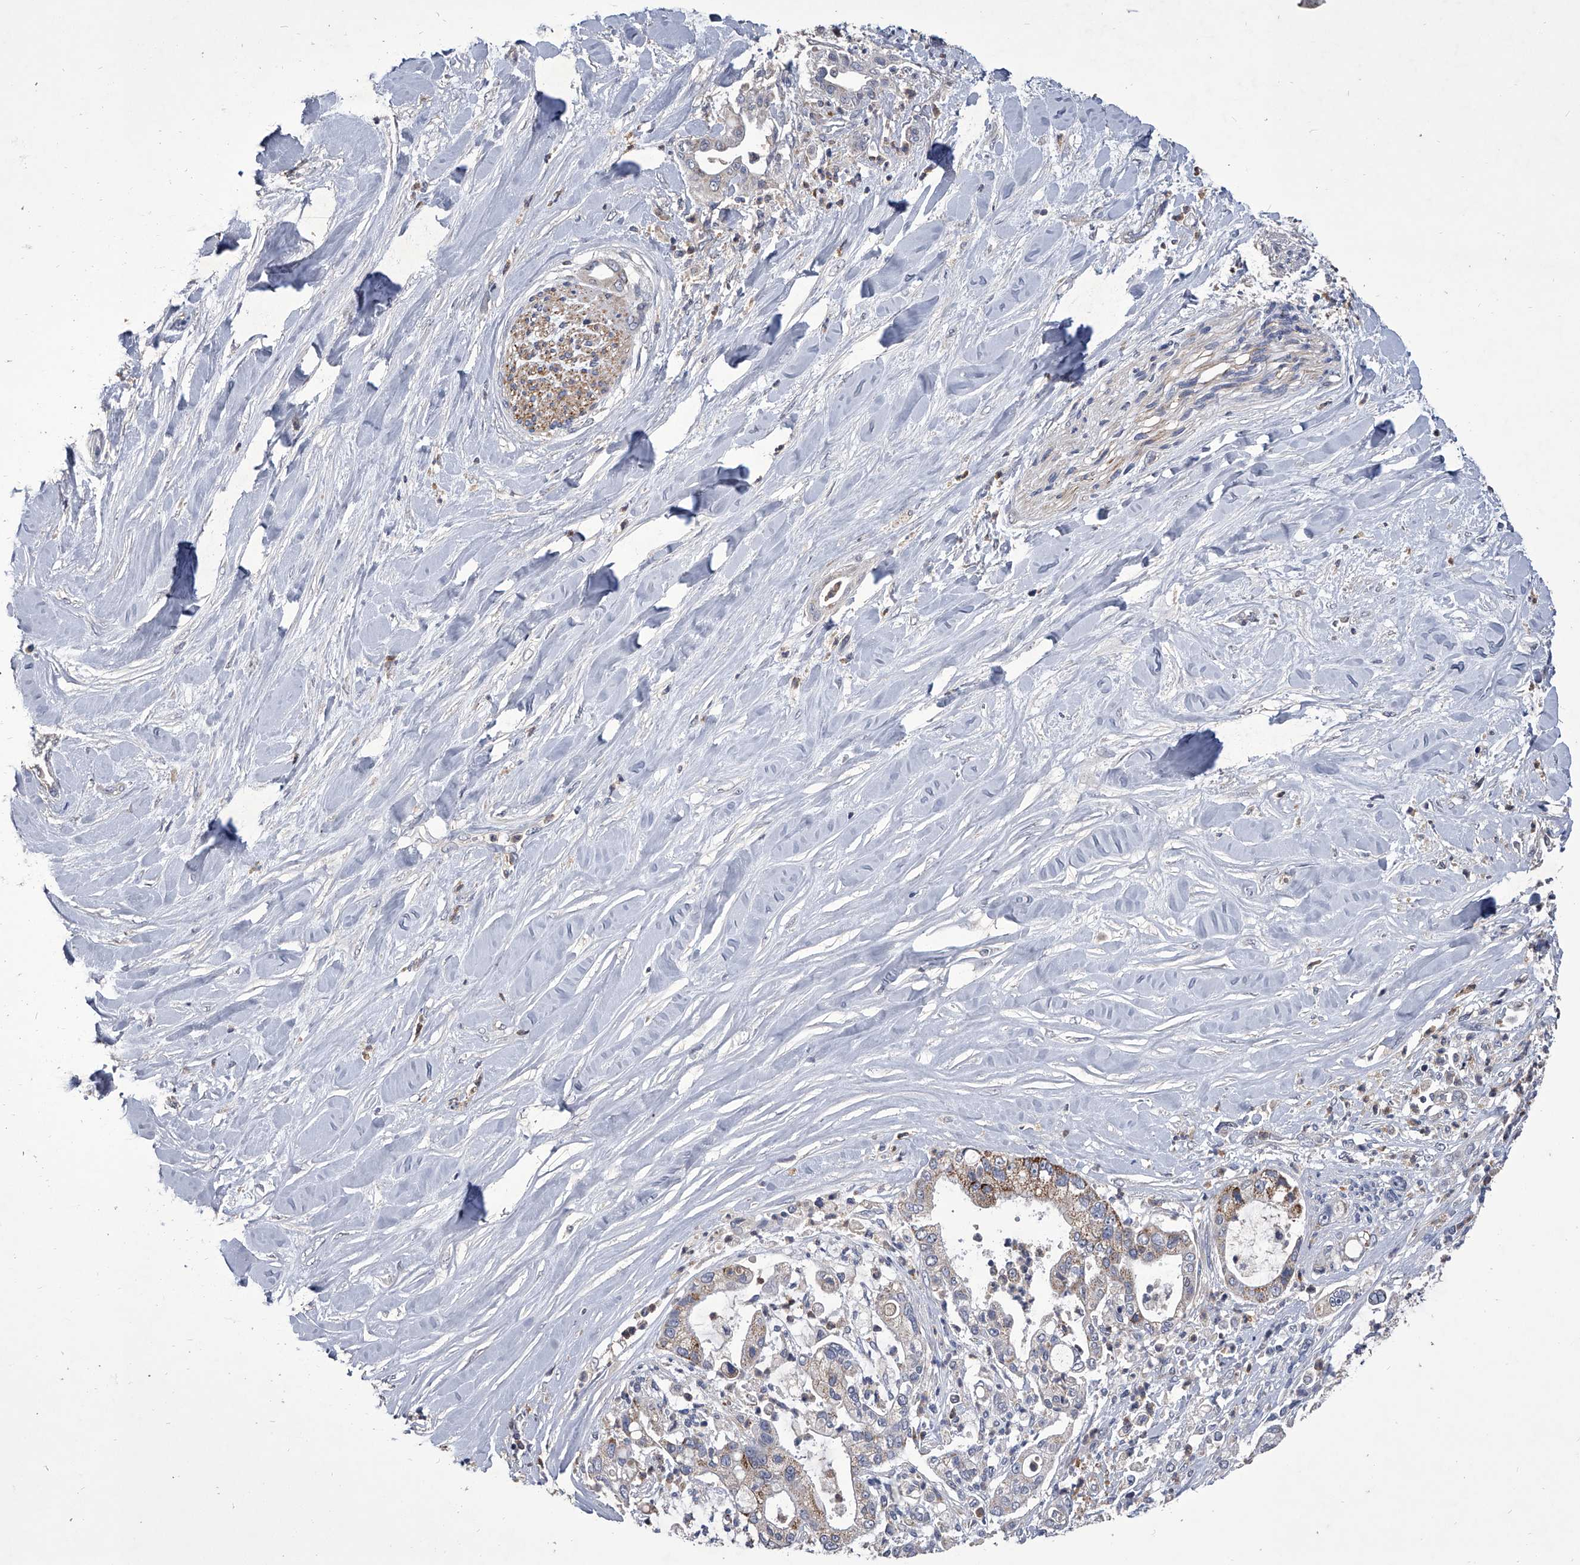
{"staining": {"intensity": "moderate", "quantity": "25%-75%", "location": "cytoplasmic/membranous"}, "tissue": "liver cancer", "cell_type": "Tumor cells", "image_type": "cancer", "snomed": [{"axis": "morphology", "description": "Cholangiocarcinoma"}, {"axis": "topography", "description": "Liver"}], "caption": "Immunohistochemical staining of liver cancer (cholangiocarcinoma) reveals moderate cytoplasmic/membranous protein positivity in approximately 25%-75% of tumor cells.", "gene": "NRP1", "patient": {"sex": "female", "age": 54}}